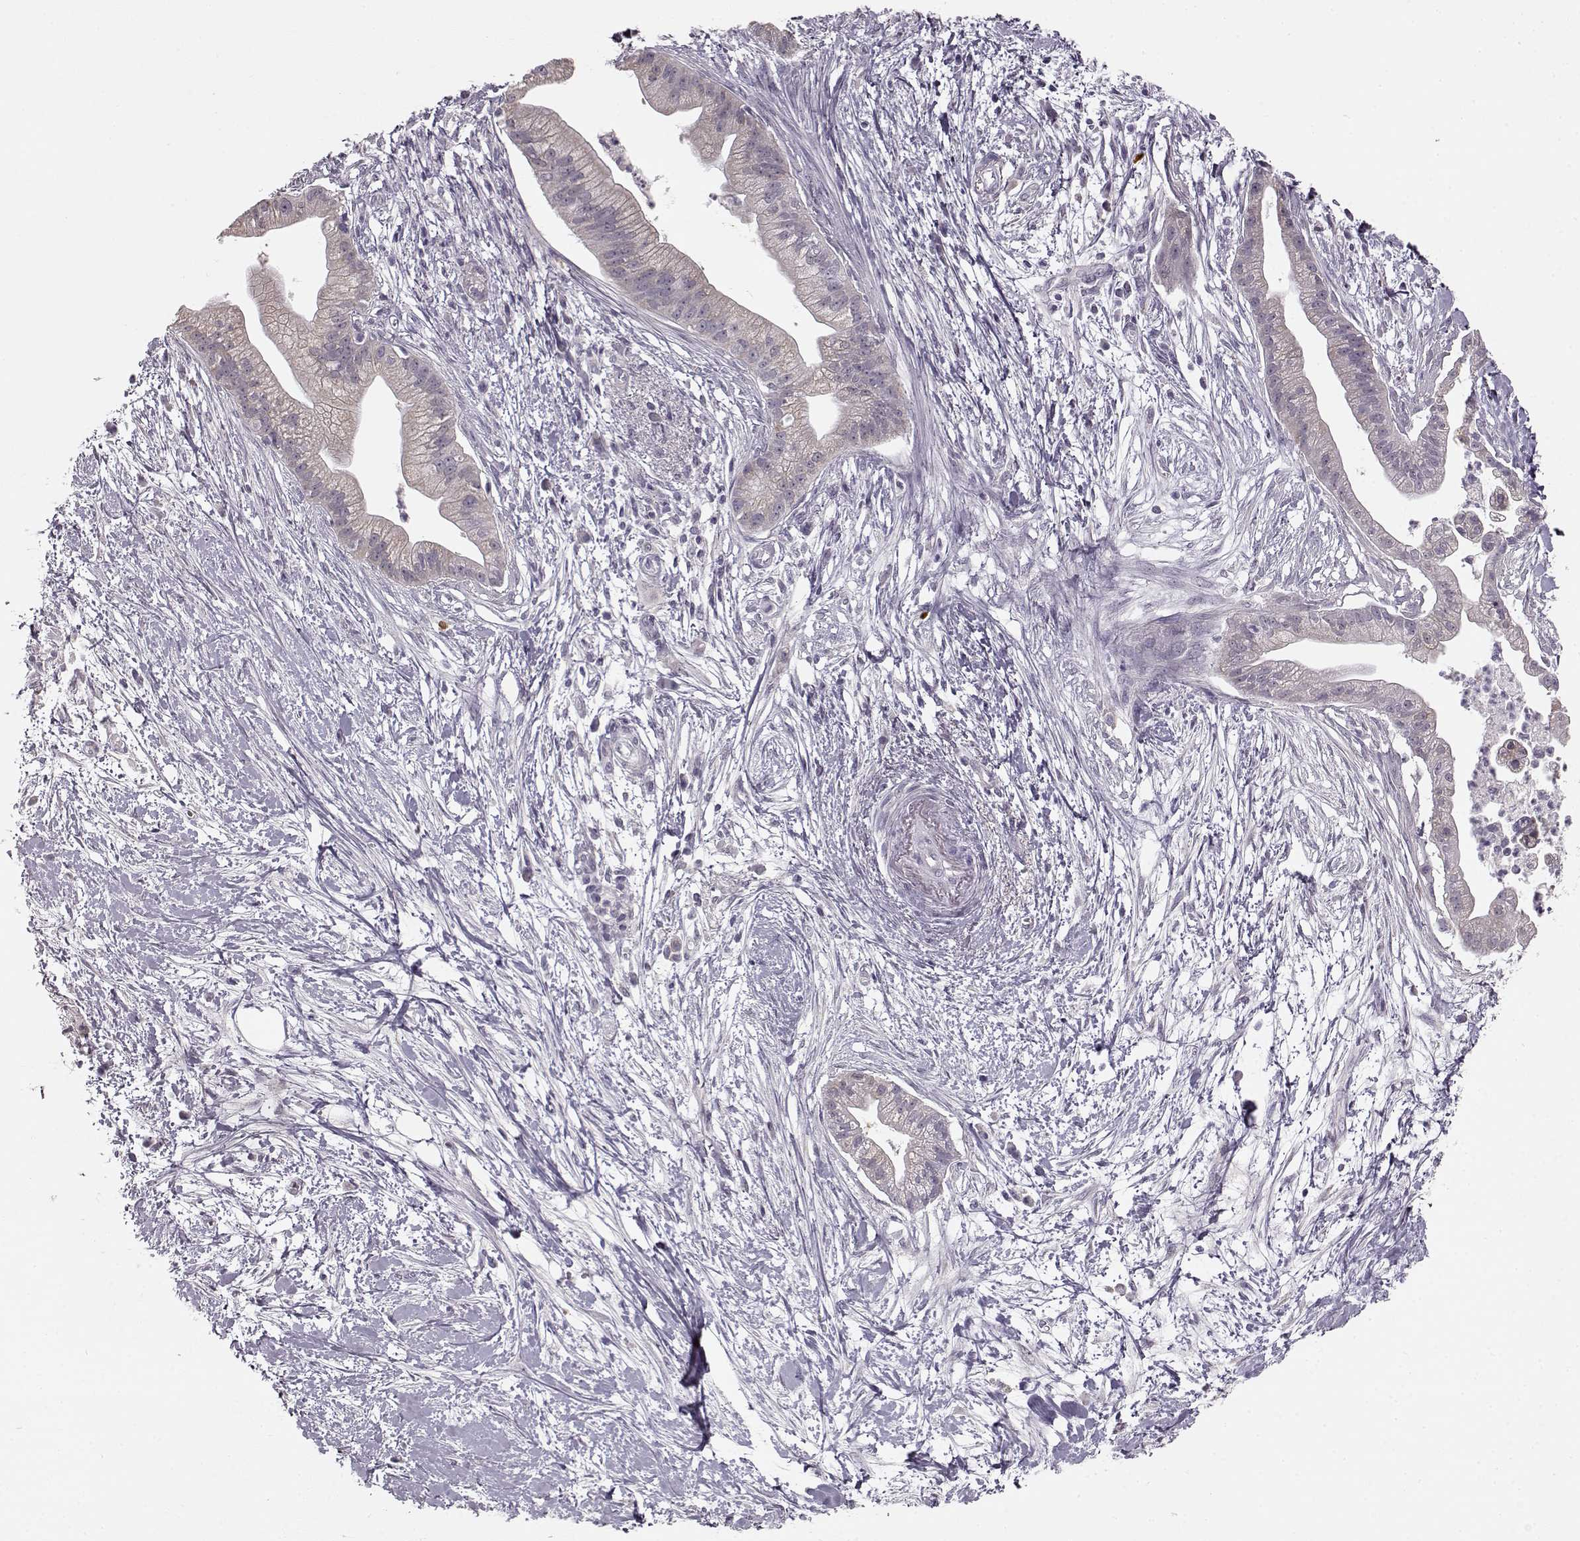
{"staining": {"intensity": "weak", "quantity": "<25%", "location": "cytoplasmic/membranous"}, "tissue": "pancreatic cancer", "cell_type": "Tumor cells", "image_type": "cancer", "snomed": [{"axis": "morphology", "description": "Normal tissue, NOS"}, {"axis": "morphology", "description": "Adenocarcinoma, NOS"}, {"axis": "topography", "description": "Lymph node"}, {"axis": "topography", "description": "Pancreas"}], "caption": "DAB (3,3'-diaminobenzidine) immunohistochemical staining of adenocarcinoma (pancreatic) exhibits no significant positivity in tumor cells. (Brightfield microscopy of DAB (3,3'-diaminobenzidine) immunohistochemistry at high magnification).", "gene": "MAP6D1", "patient": {"sex": "female", "age": 58}}